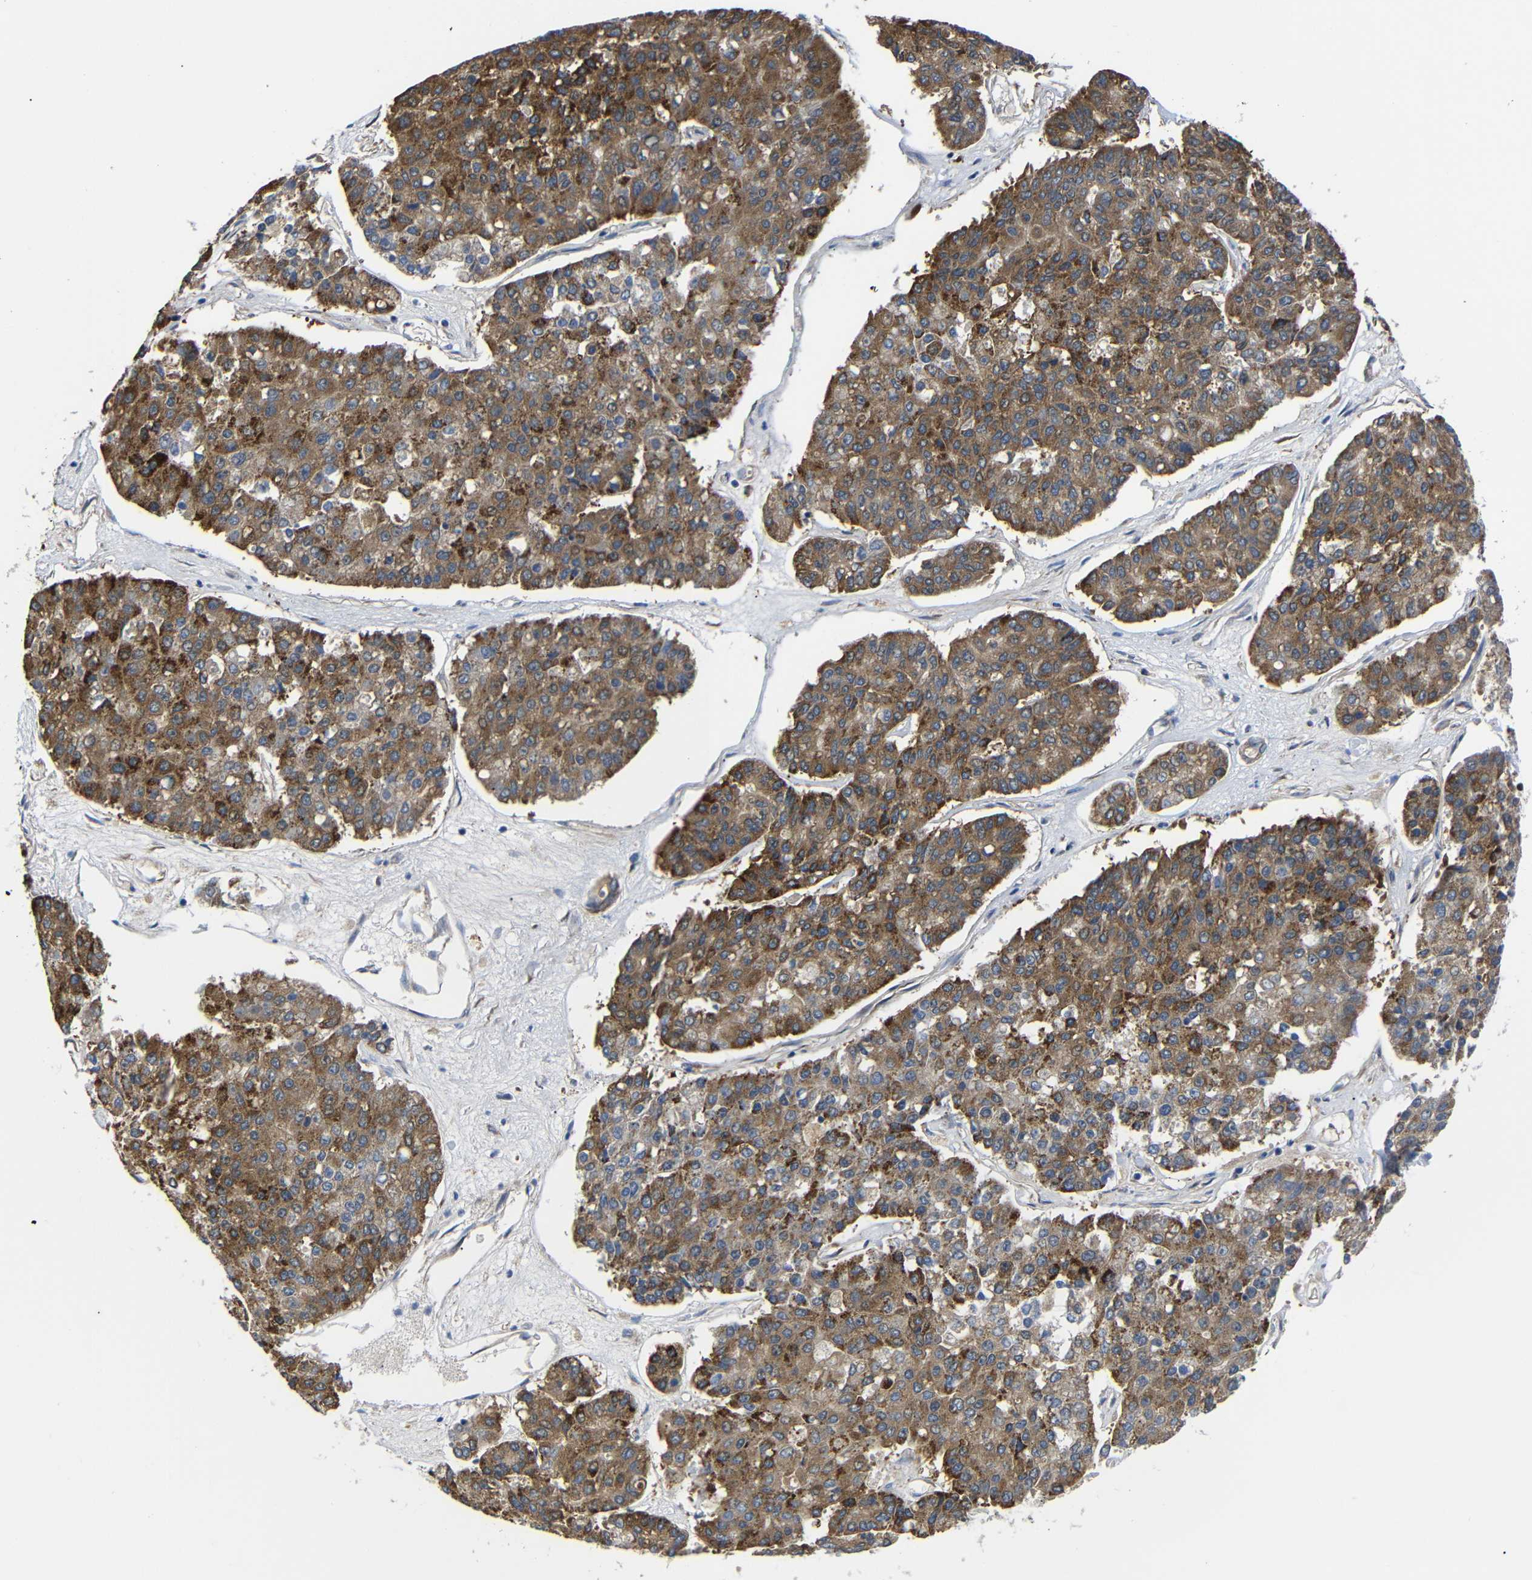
{"staining": {"intensity": "moderate", "quantity": ">75%", "location": "cytoplasmic/membranous"}, "tissue": "pancreatic cancer", "cell_type": "Tumor cells", "image_type": "cancer", "snomed": [{"axis": "morphology", "description": "Adenocarcinoma, NOS"}, {"axis": "topography", "description": "Pancreas"}], "caption": "This micrograph exhibits pancreatic cancer stained with immunohistochemistry to label a protein in brown. The cytoplasmic/membranous of tumor cells show moderate positivity for the protein. Nuclei are counter-stained blue.", "gene": "KANK4", "patient": {"sex": "male", "age": 50}}